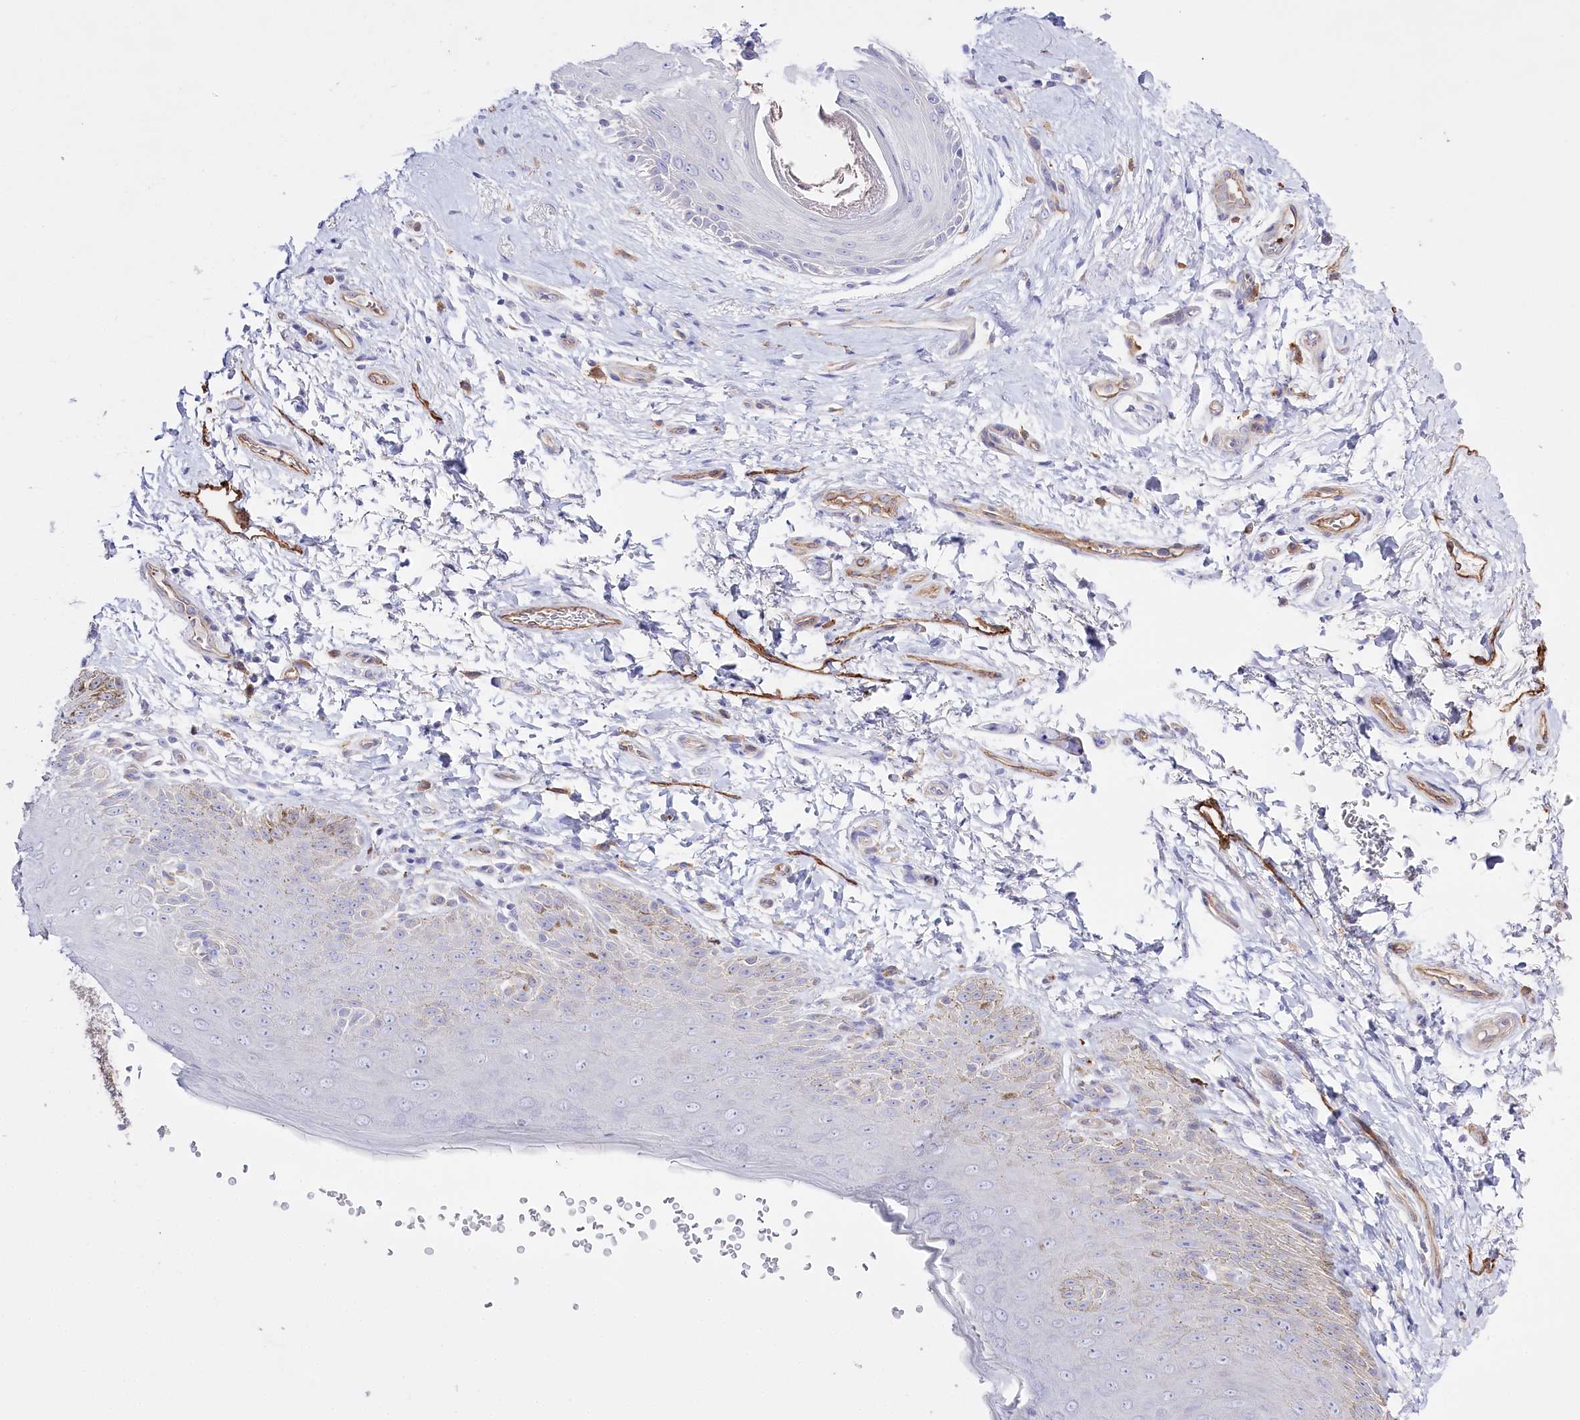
{"staining": {"intensity": "weak", "quantity": "25%-75%", "location": "cytoplasmic/membranous"}, "tissue": "skin", "cell_type": "Epidermal cells", "image_type": "normal", "snomed": [{"axis": "morphology", "description": "Normal tissue, NOS"}, {"axis": "topography", "description": "Anal"}], "caption": "Immunohistochemistry staining of normal skin, which reveals low levels of weak cytoplasmic/membranous expression in approximately 25%-75% of epidermal cells indicating weak cytoplasmic/membranous protein positivity. The staining was performed using DAB (3,3'-diaminobenzidine) (brown) for protein detection and nuclei were counterstained in hematoxylin (blue).", "gene": "SLC39A10", "patient": {"sex": "male", "age": 44}}